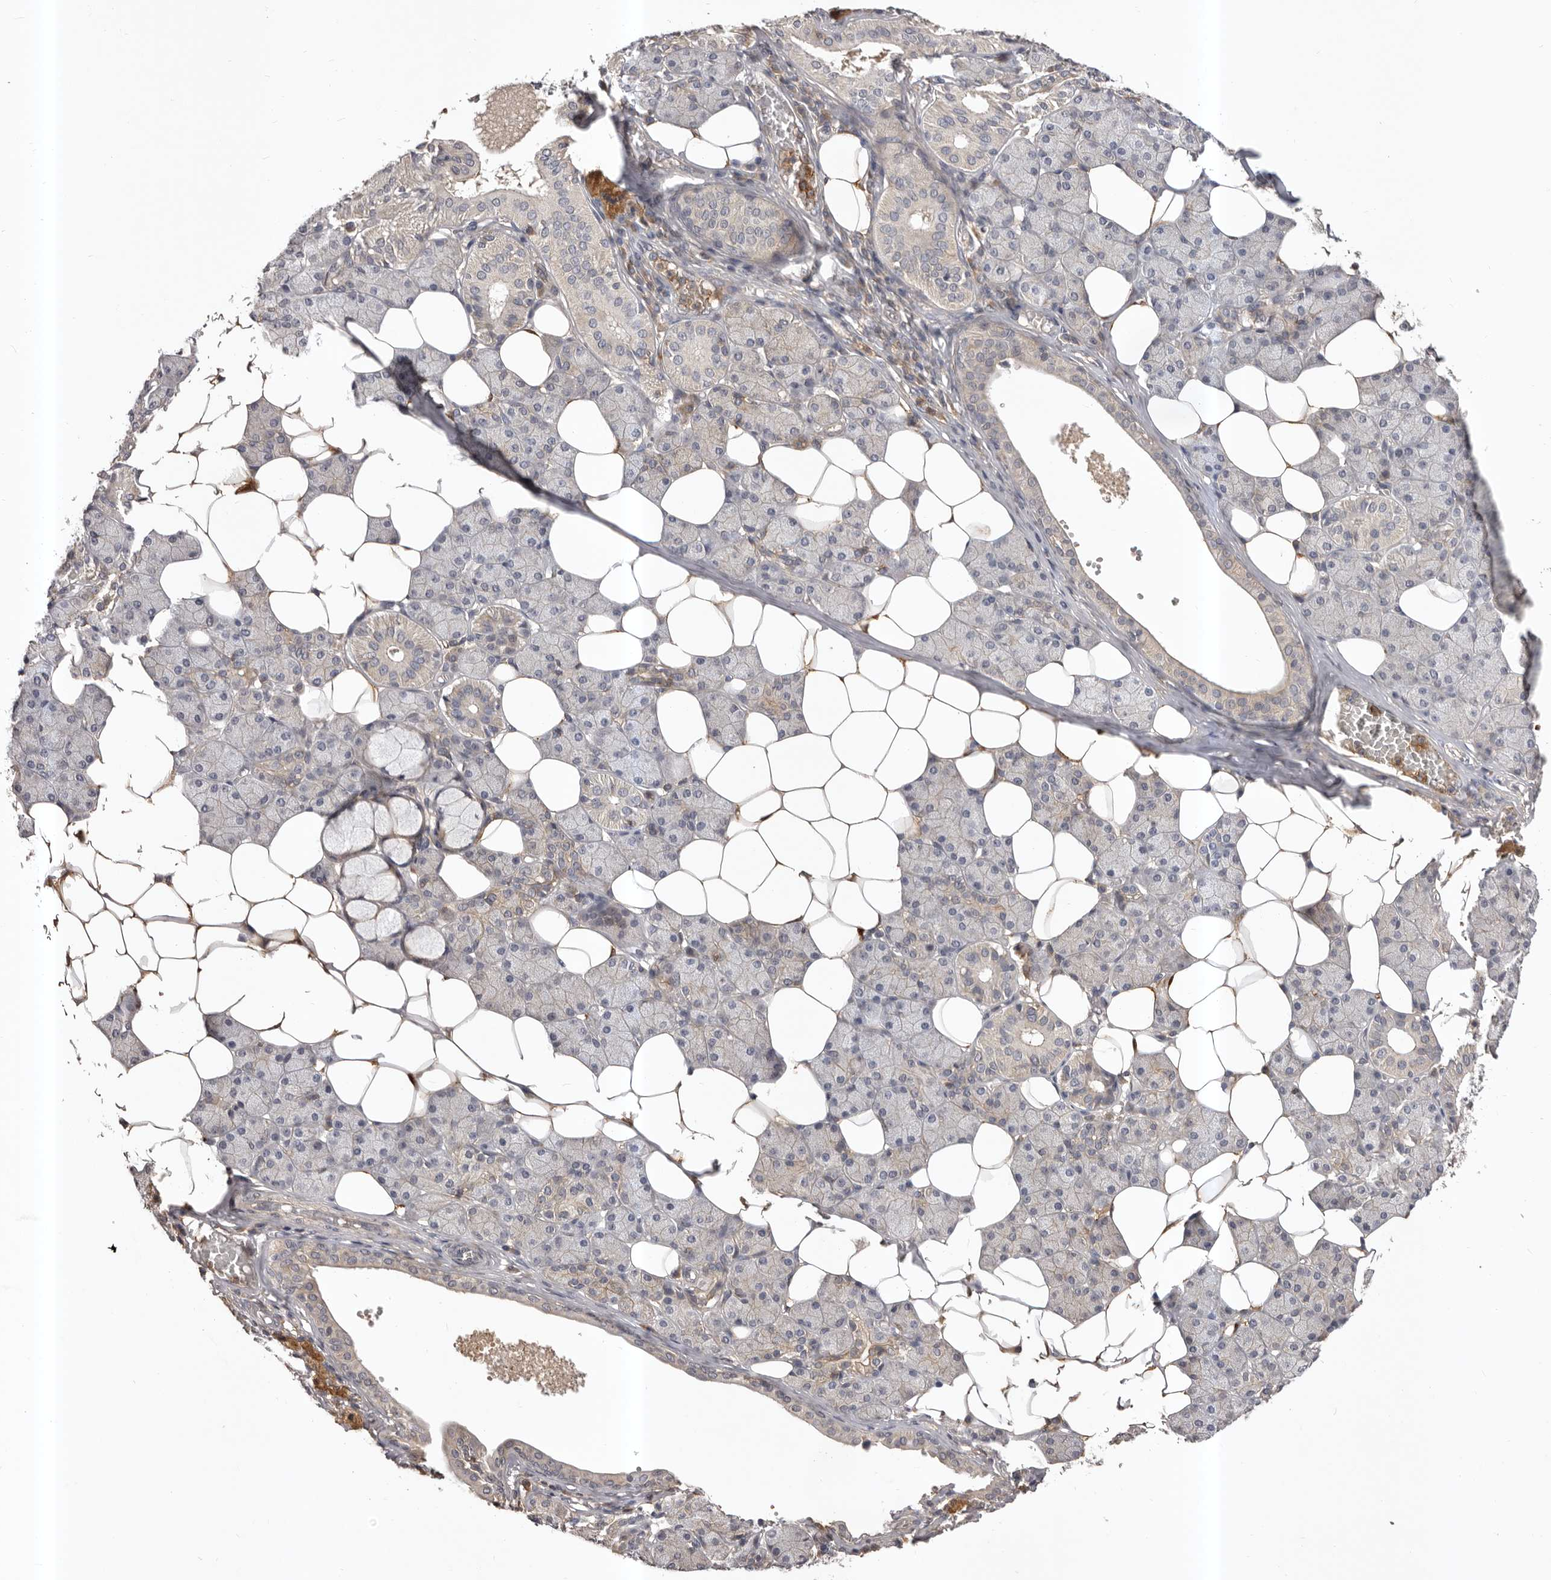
{"staining": {"intensity": "moderate", "quantity": "<25%", "location": "cytoplasmic/membranous"}, "tissue": "salivary gland", "cell_type": "Glandular cells", "image_type": "normal", "snomed": [{"axis": "morphology", "description": "Normal tissue, NOS"}, {"axis": "topography", "description": "Salivary gland"}], "caption": "Protein expression analysis of normal human salivary gland reveals moderate cytoplasmic/membranous expression in about <25% of glandular cells. The protein is stained brown, and the nuclei are stained in blue (DAB IHC with brightfield microscopy, high magnification).", "gene": "GLIPR2", "patient": {"sex": "female", "age": 33}}